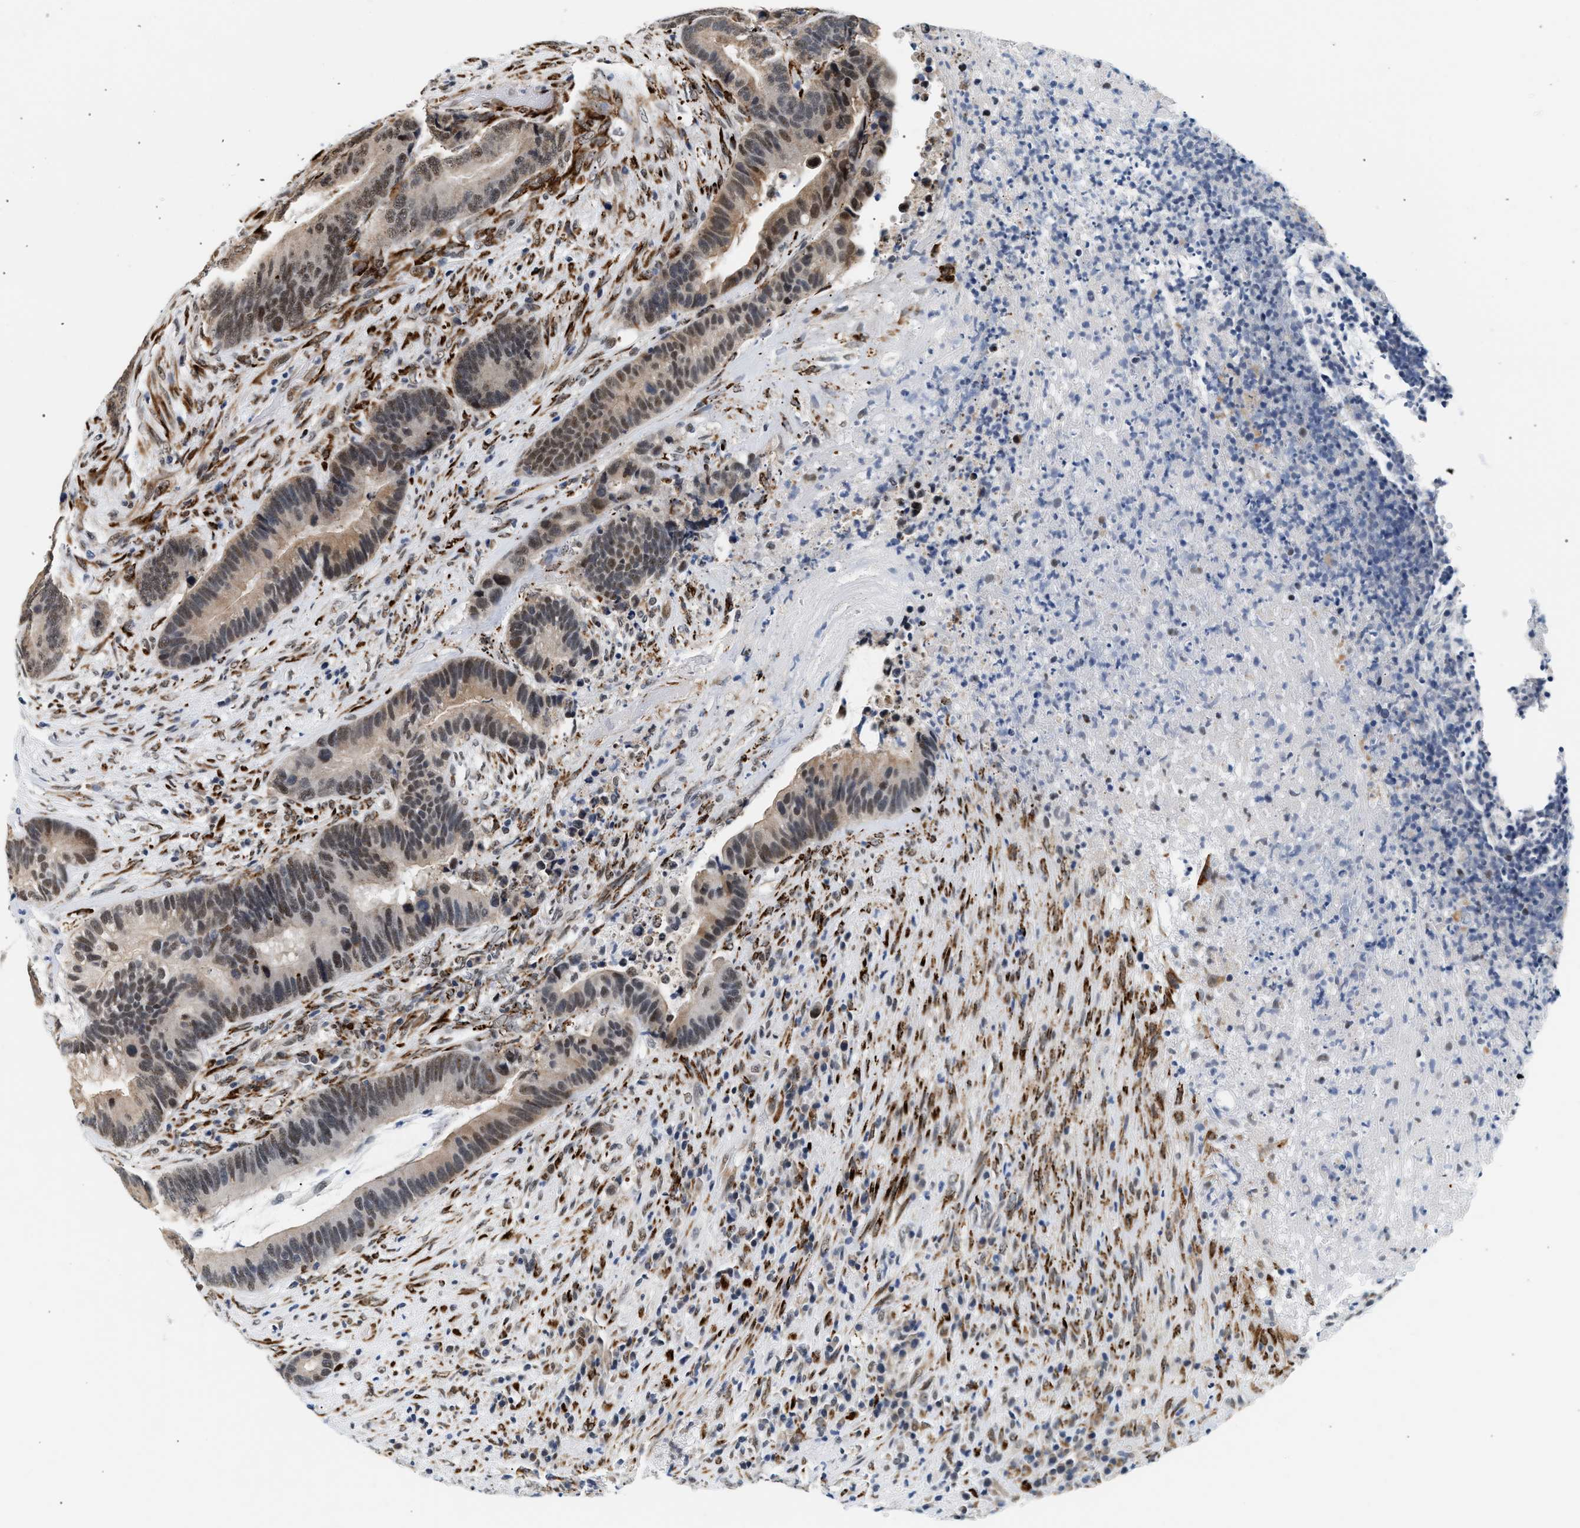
{"staining": {"intensity": "moderate", "quantity": ">75%", "location": "cytoplasmic/membranous,nuclear"}, "tissue": "colorectal cancer", "cell_type": "Tumor cells", "image_type": "cancer", "snomed": [{"axis": "morphology", "description": "Adenocarcinoma, NOS"}, {"axis": "topography", "description": "Rectum"}], "caption": "Immunohistochemical staining of human colorectal adenocarcinoma exhibits medium levels of moderate cytoplasmic/membranous and nuclear positivity in approximately >75% of tumor cells.", "gene": "THOC1", "patient": {"sex": "female", "age": 89}}